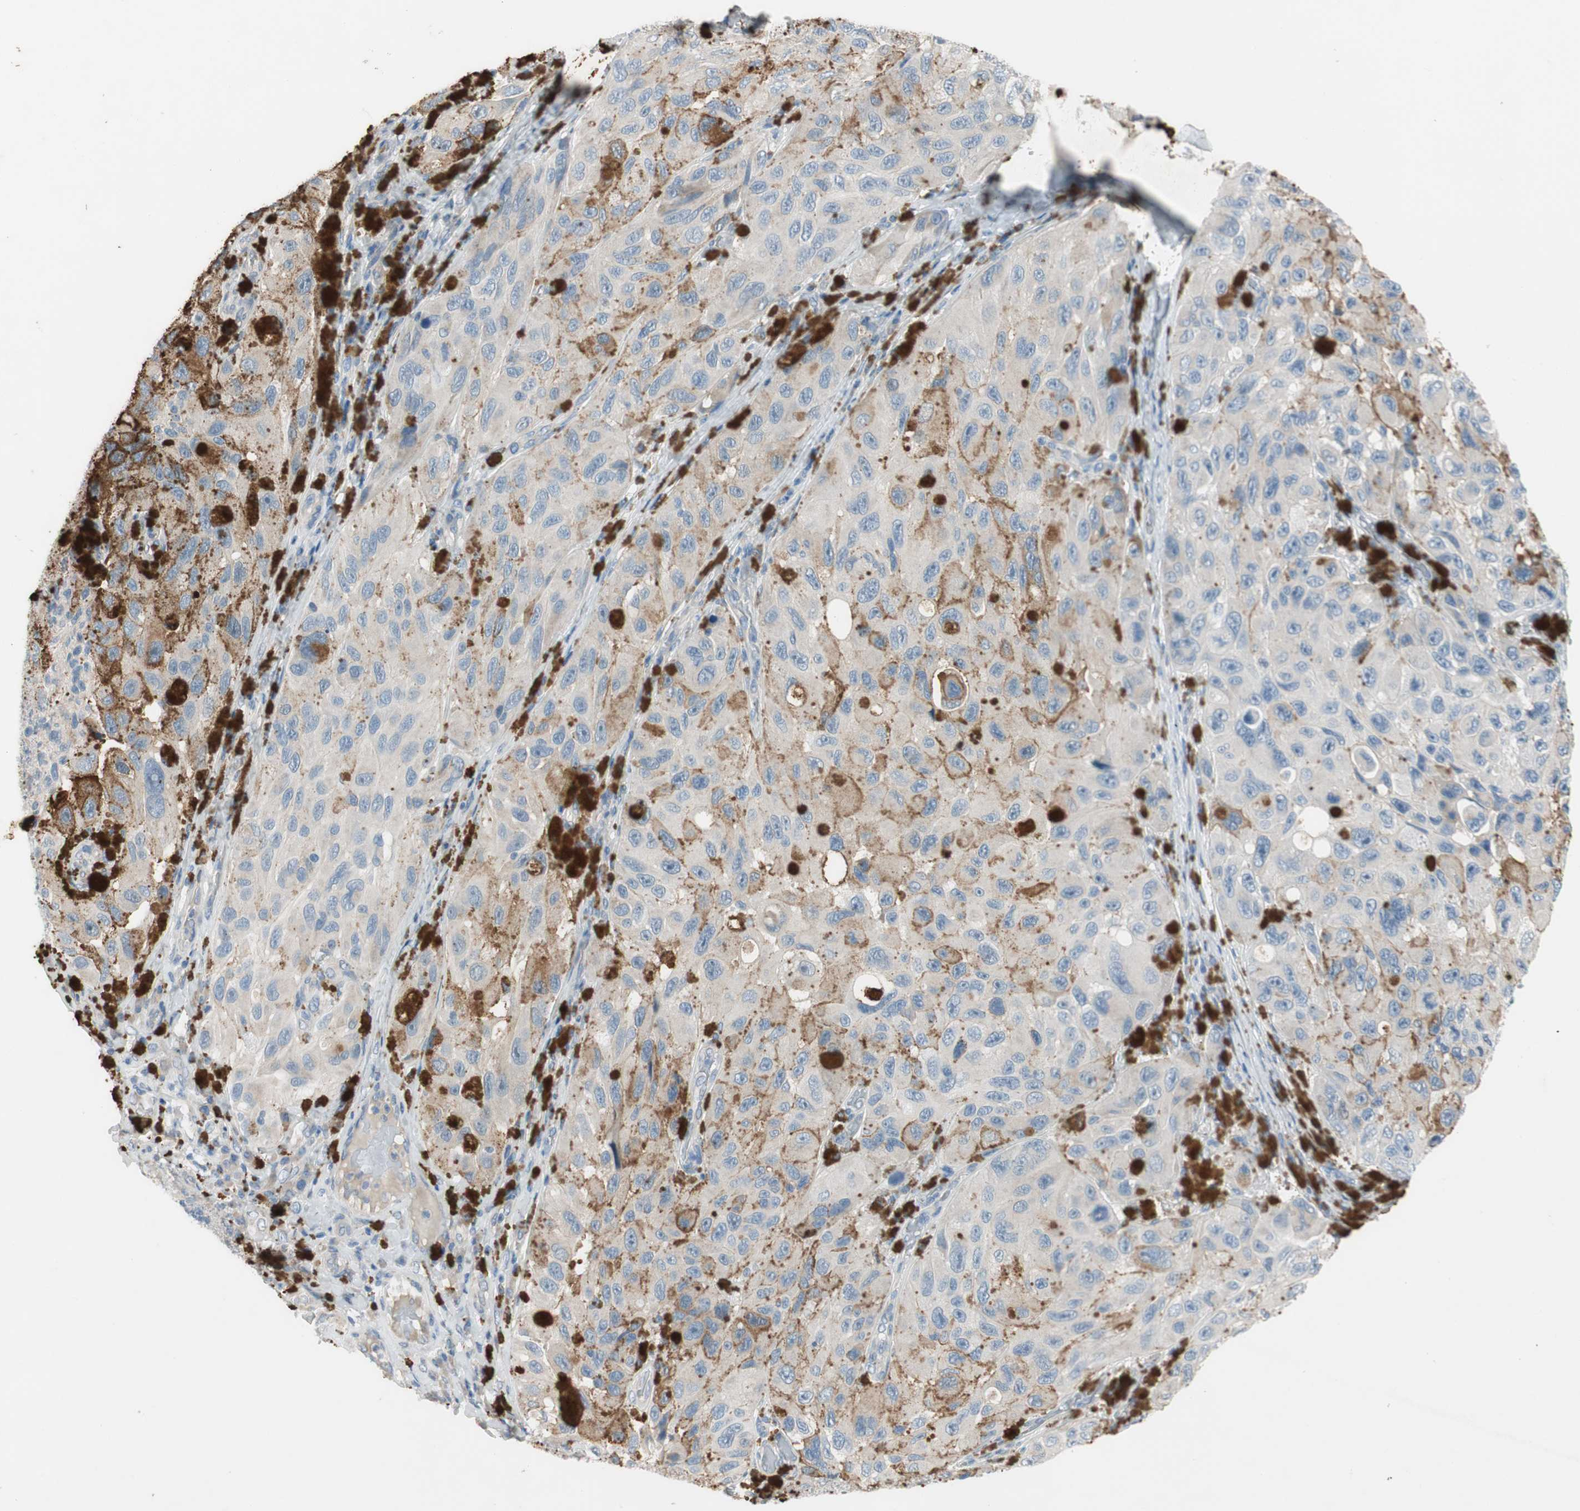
{"staining": {"intensity": "negative", "quantity": "none", "location": "none"}, "tissue": "melanoma", "cell_type": "Tumor cells", "image_type": "cancer", "snomed": [{"axis": "morphology", "description": "Malignant melanoma, NOS"}, {"axis": "topography", "description": "Skin"}], "caption": "The IHC histopathology image has no significant positivity in tumor cells of melanoma tissue.", "gene": "PRRG4", "patient": {"sex": "female", "age": 73}}